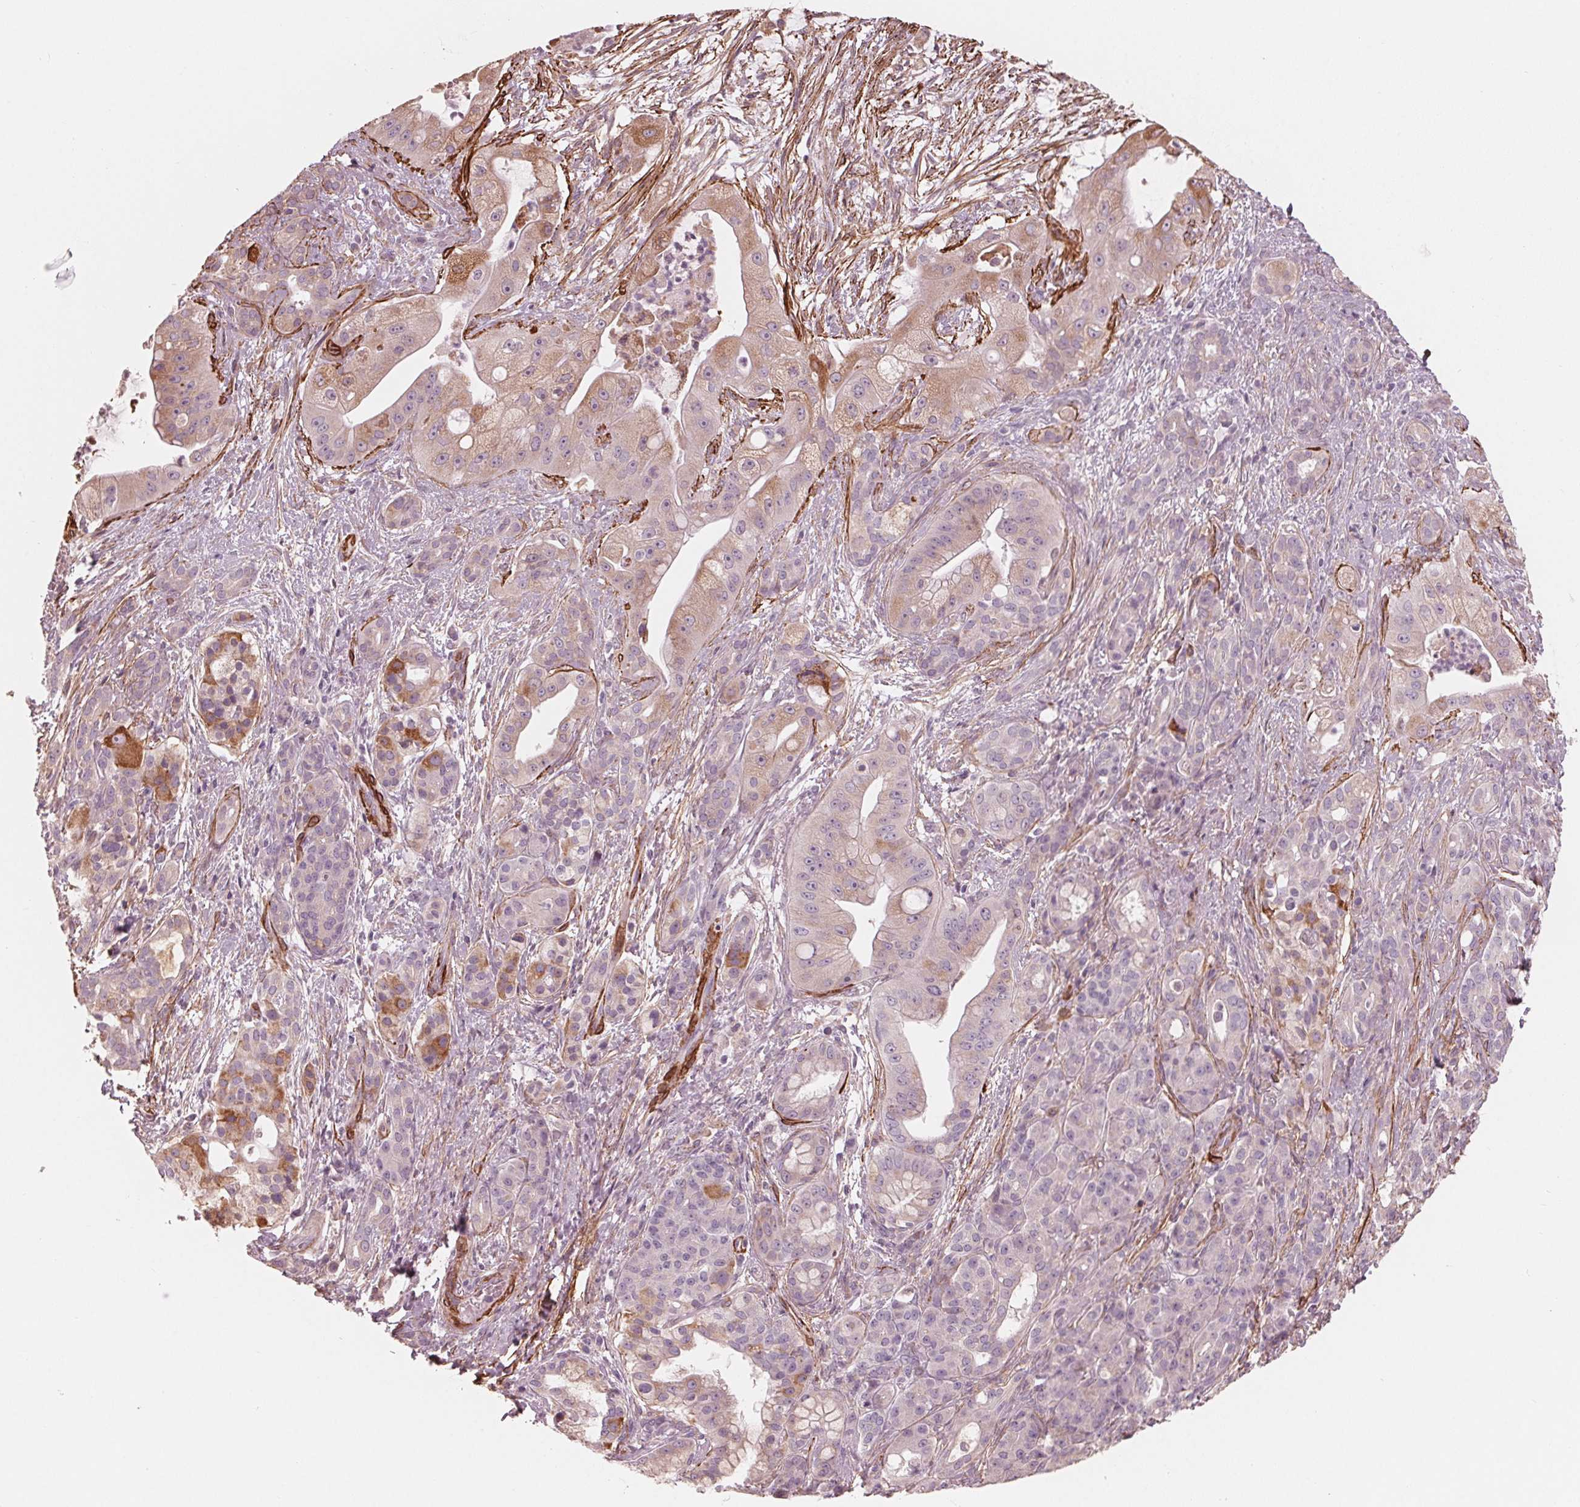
{"staining": {"intensity": "weak", "quantity": "25%-75%", "location": "cytoplasmic/membranous"}, "tissue": "pancreatic cancer", "cell_type": "Tumor cells", "image_type": "cancer", "snomed": [{"axis": "morphology", "description": "Normal tissue, NOS"}, {"axis": "morphology", "description": "Inflammation, NOS"}, {"axis": "morphology", "description": "Adenocarcinoma, NOS"}, {"axis": "topography", "description": "Pancreas"}], "caption": "The photomicrograph exhibits staining of pancreatic cancer (adenocarcinoma), revealing weak cytoplasmic/membranous protein positivity (brown color) within tumor cells.", "gene": "MIER3", "patient": {"sex": "male", "age": 57}}